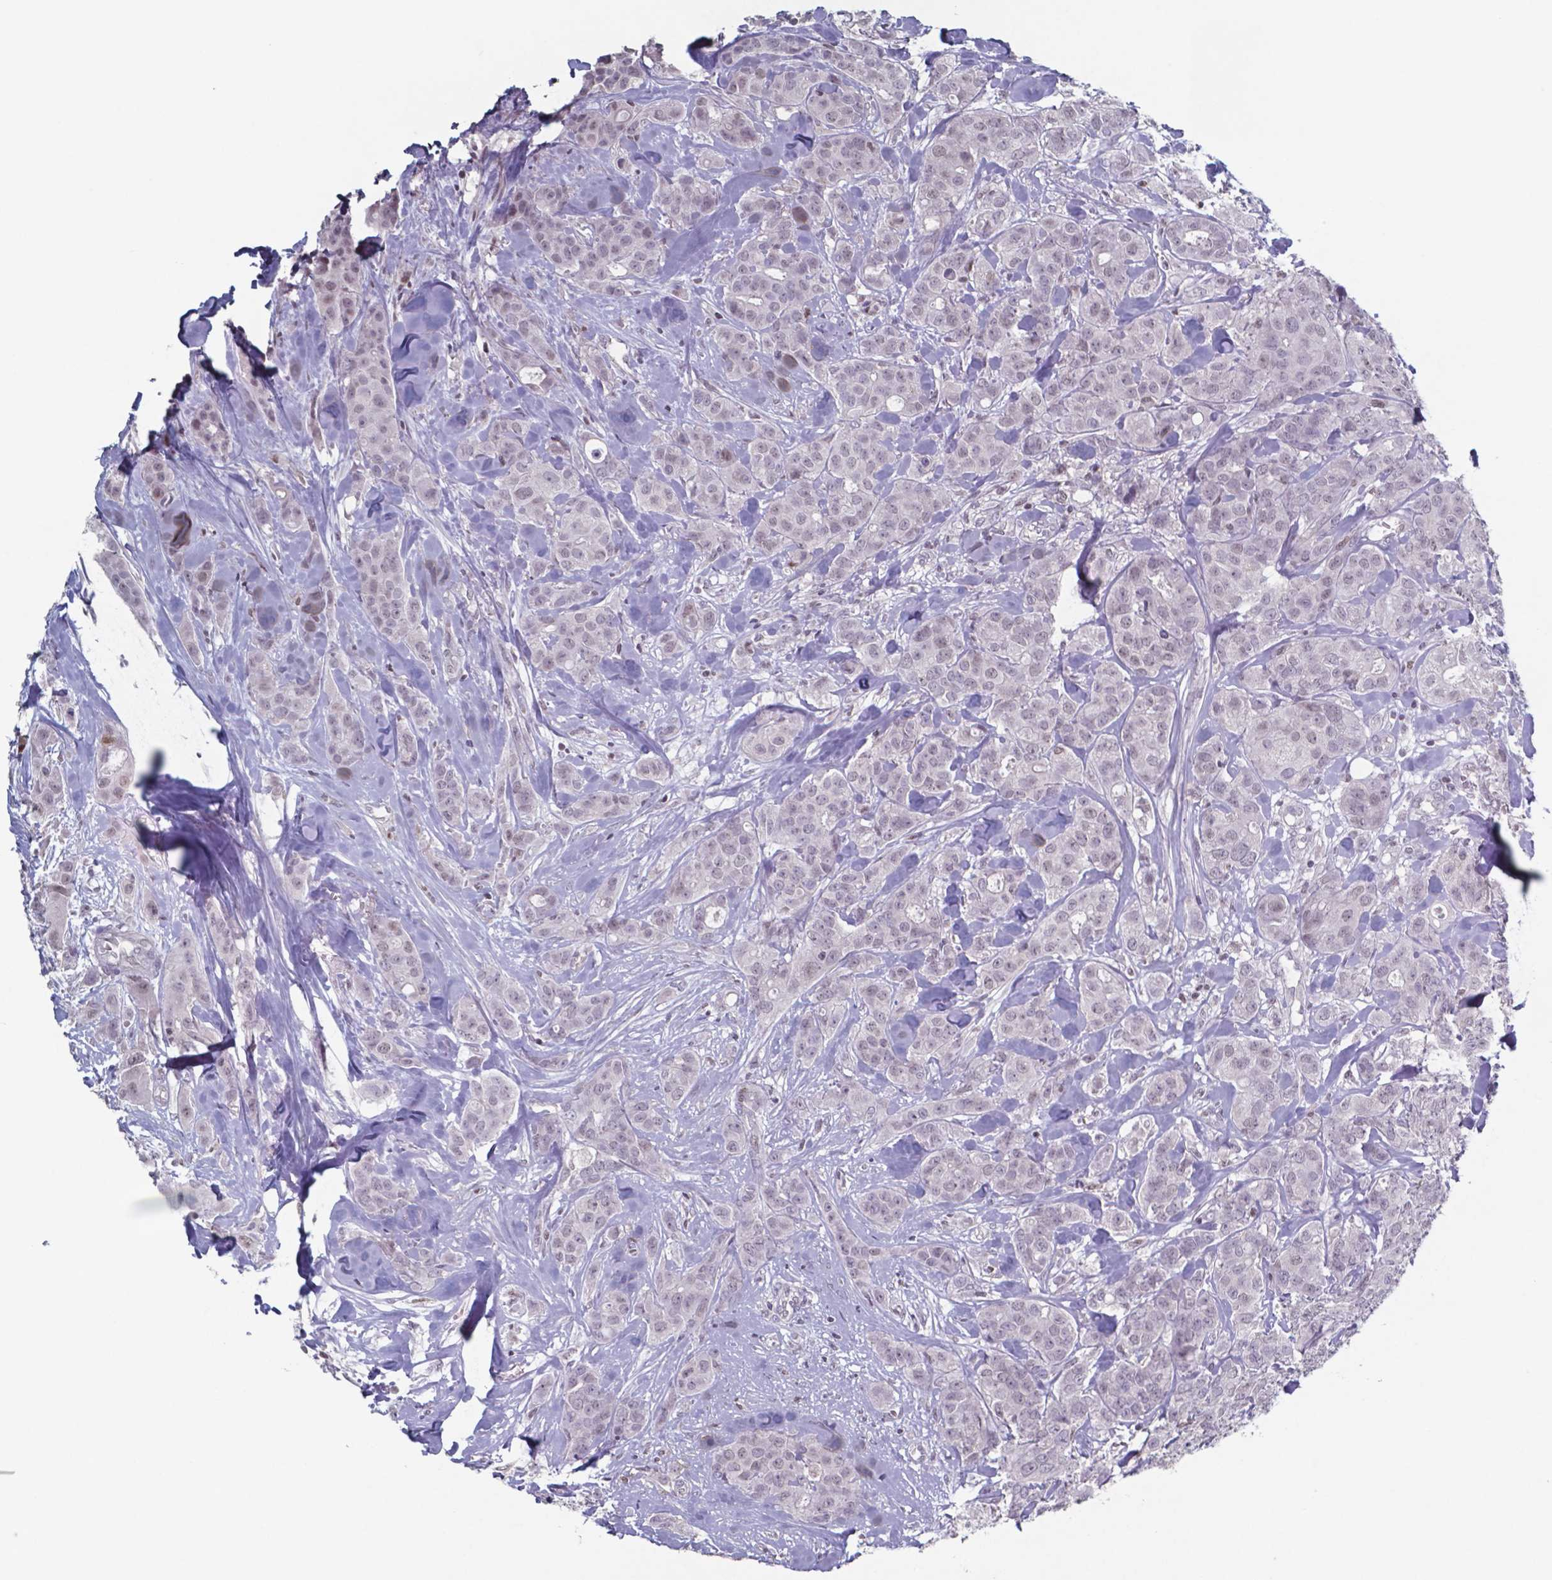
{"staining": {"intensity": "negative", "quantity": "none", "location": "none"}, "tissue": "breast cancer", "cell_type": "Tumor cells", "image_type": "cancer", "snomed": [{"axis": "morphology", "description": "Duct carcinoma"}, {"axis": "topography", "description": "Breast"}], "caption": "Tumor cells are negative for protein expression in human breast invasive ductal carcinoma.", "gene": "TDP2", "patient": {"sex": "female", "age": 43}}